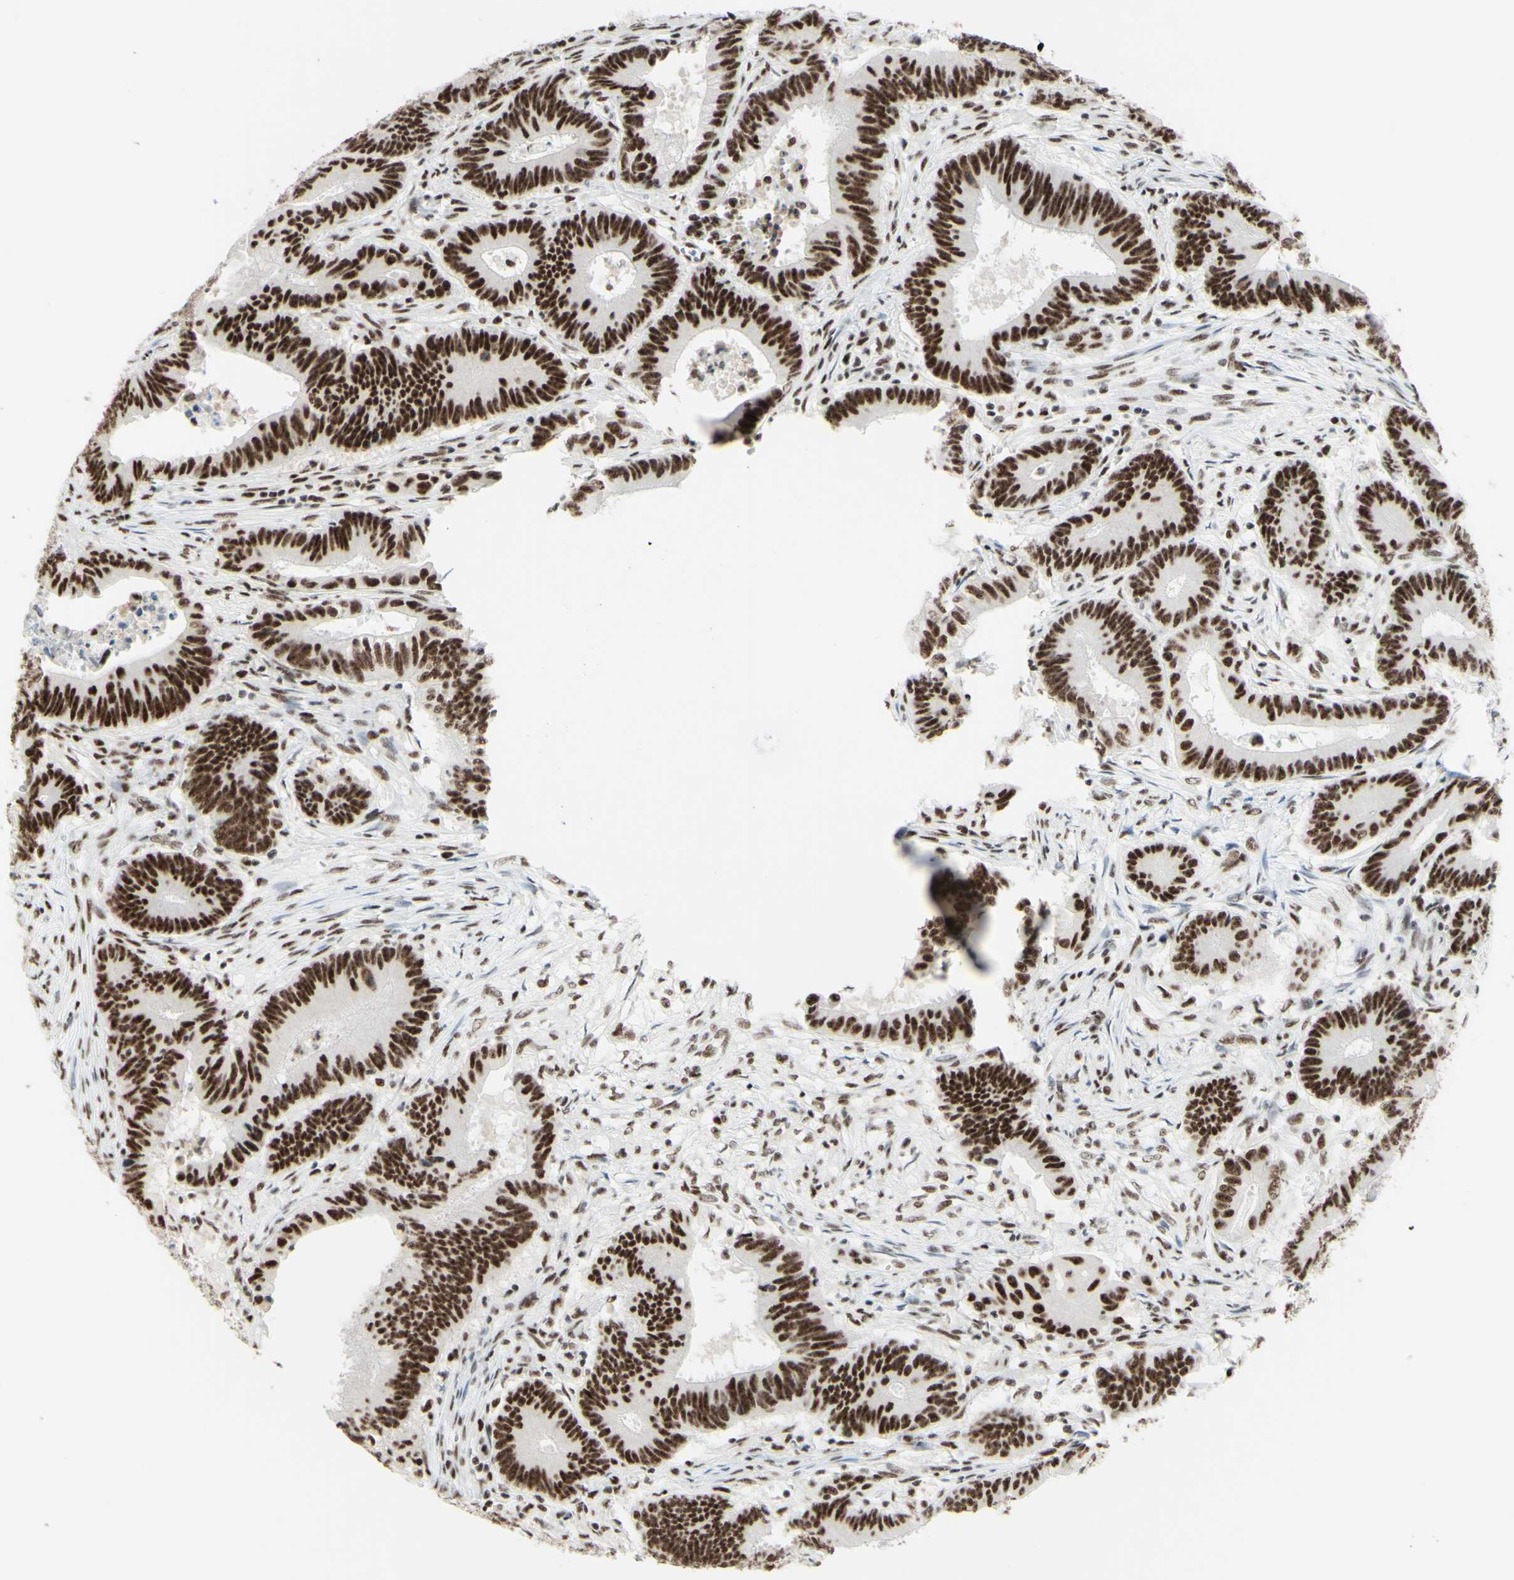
{"staining": {"intensity": "strong", "quantity": ">75%", "location": "nuclear"}, "tissue": "colorectal cancer", "cell_type": "Tumor cells", "image_type": "cancer", "snomed": [{"axis": "morphology", "description": "Adenocarcinoma, NOS"}, {"axis": "topography", "description": "Colon"}], "caption": "Protein expression by immunohistochemistry reveals strong nuclear expression in approximately >75% of tumor cells in adenocarcinoma (colorectal). (Stains: DAB in brown, nuclei in blue, Microscopy: brightfield microscopy at high magnification).", "gene": "WTAP", "patient": {"sex": "male", "age": 45}}